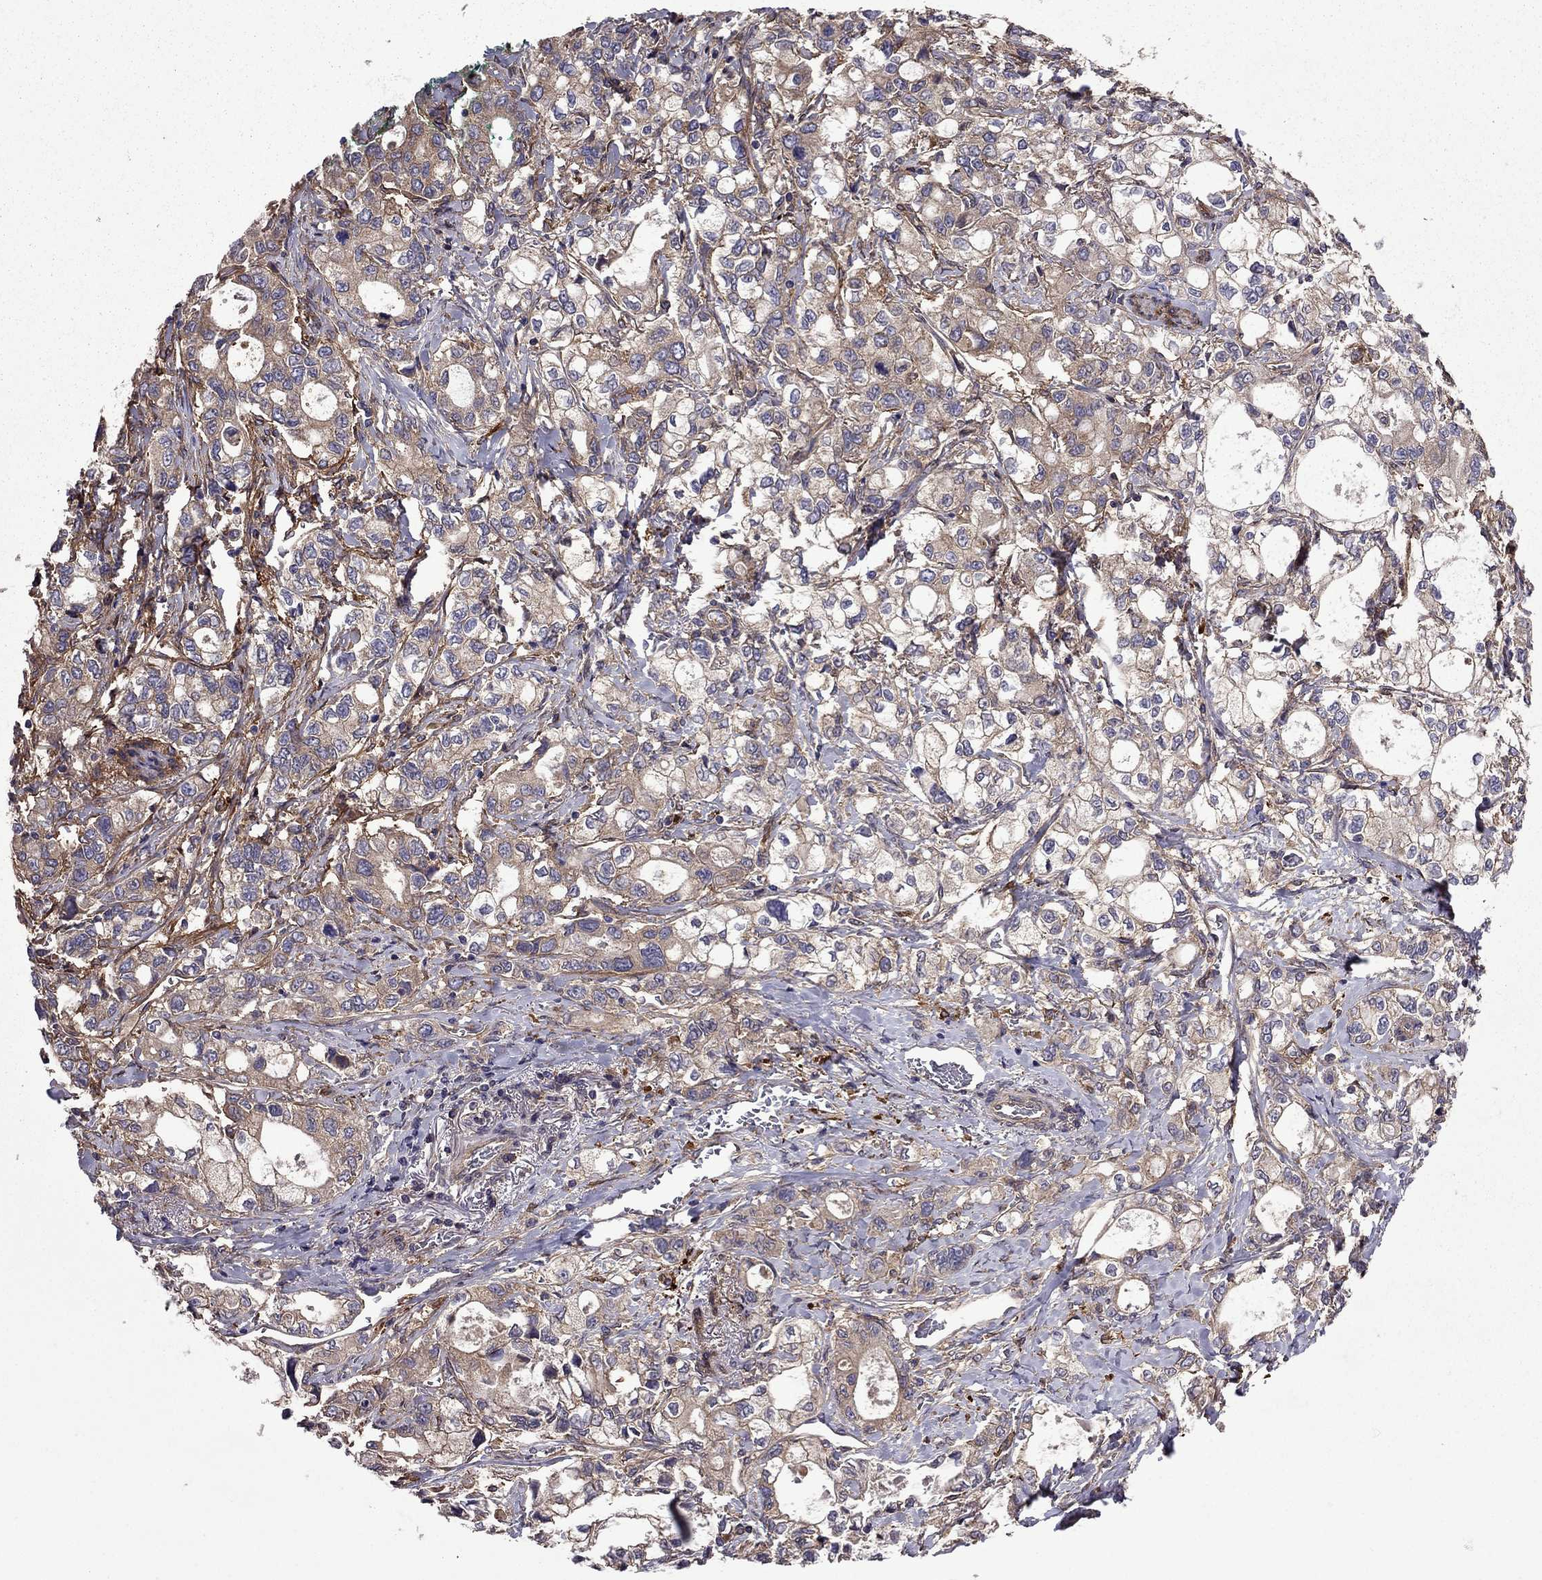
{"staining": {"intensity": "moderate", "quantity": "25%-75%", "location": "cytoplasmic/membranous"}, "tissue": "stomach cancer", "cell_type": "Tumor cells", "image_type": "cancer", "snomed": [{"axis": "morphology", "description": "Adenocarcinoma, NOS"}, {"axis": "topography", "description": "Stomach"}], "caption": "Stomach adenocarcinoma stained with immunohistochemistry demonstrates moderate cytoplasmic/membranous staining in about 25%-75% of tumor cells.", "gene": "ITGB1", "patient": {"sex": "male", "age": 63}}